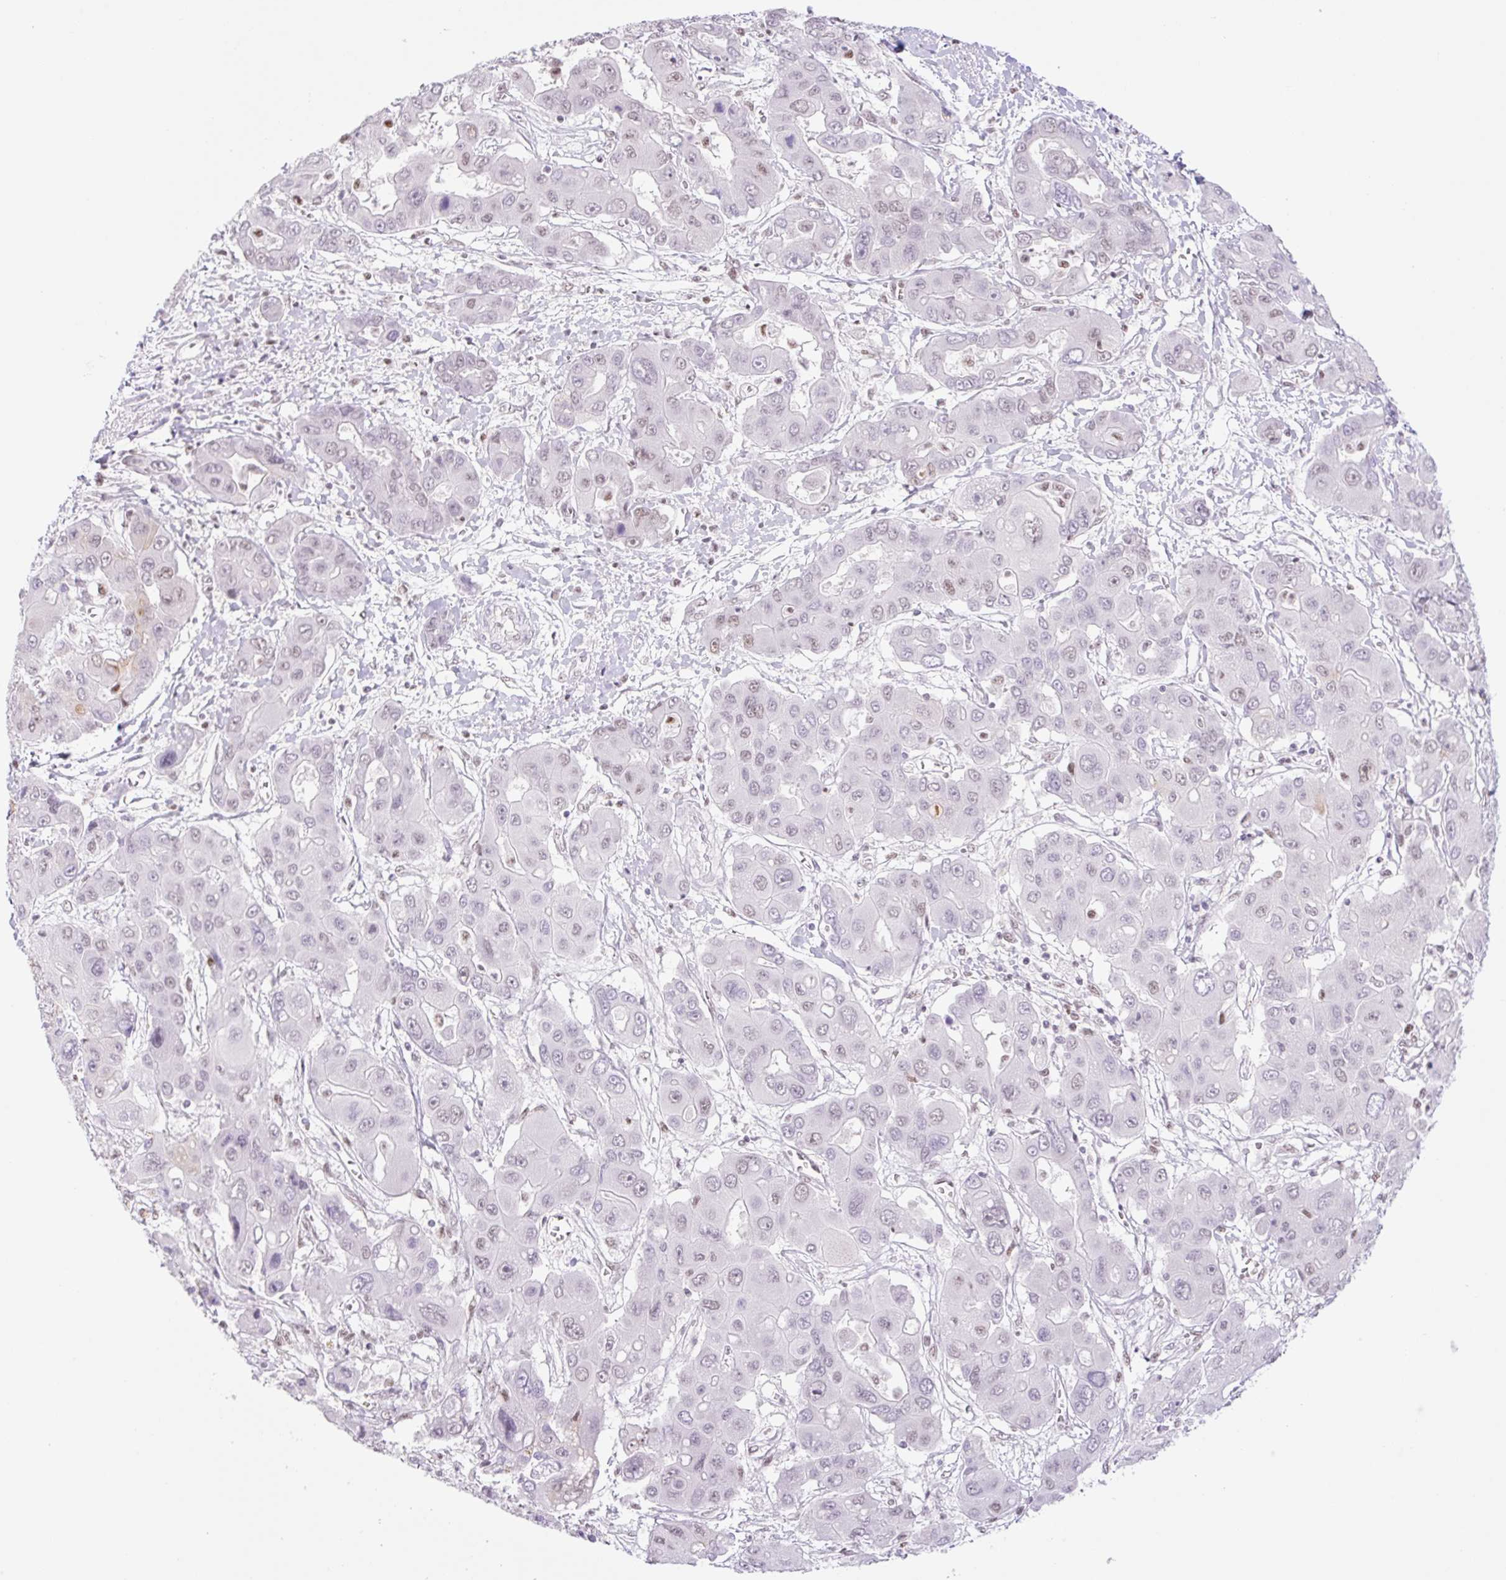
{"staining": {"intensity": "weak", "quantity": "<25%", "location": "nuclear"}, "tissue": "liver cancer", "cell_type": "Tumor cells", "image_type": "cancer", "snomed": [{"axis": "morphology", "description": "Cholangiocarcinoma"}, {"axis": "topography", "description": "Liver"}], "caption": "The immunohistochemistry (IHC) histopathology image has no significant expression in tumor cells of liver cholangiocarcinoma tissue.", "gene": "TLE3", "patient": {"sex": "male", "age": 67}}